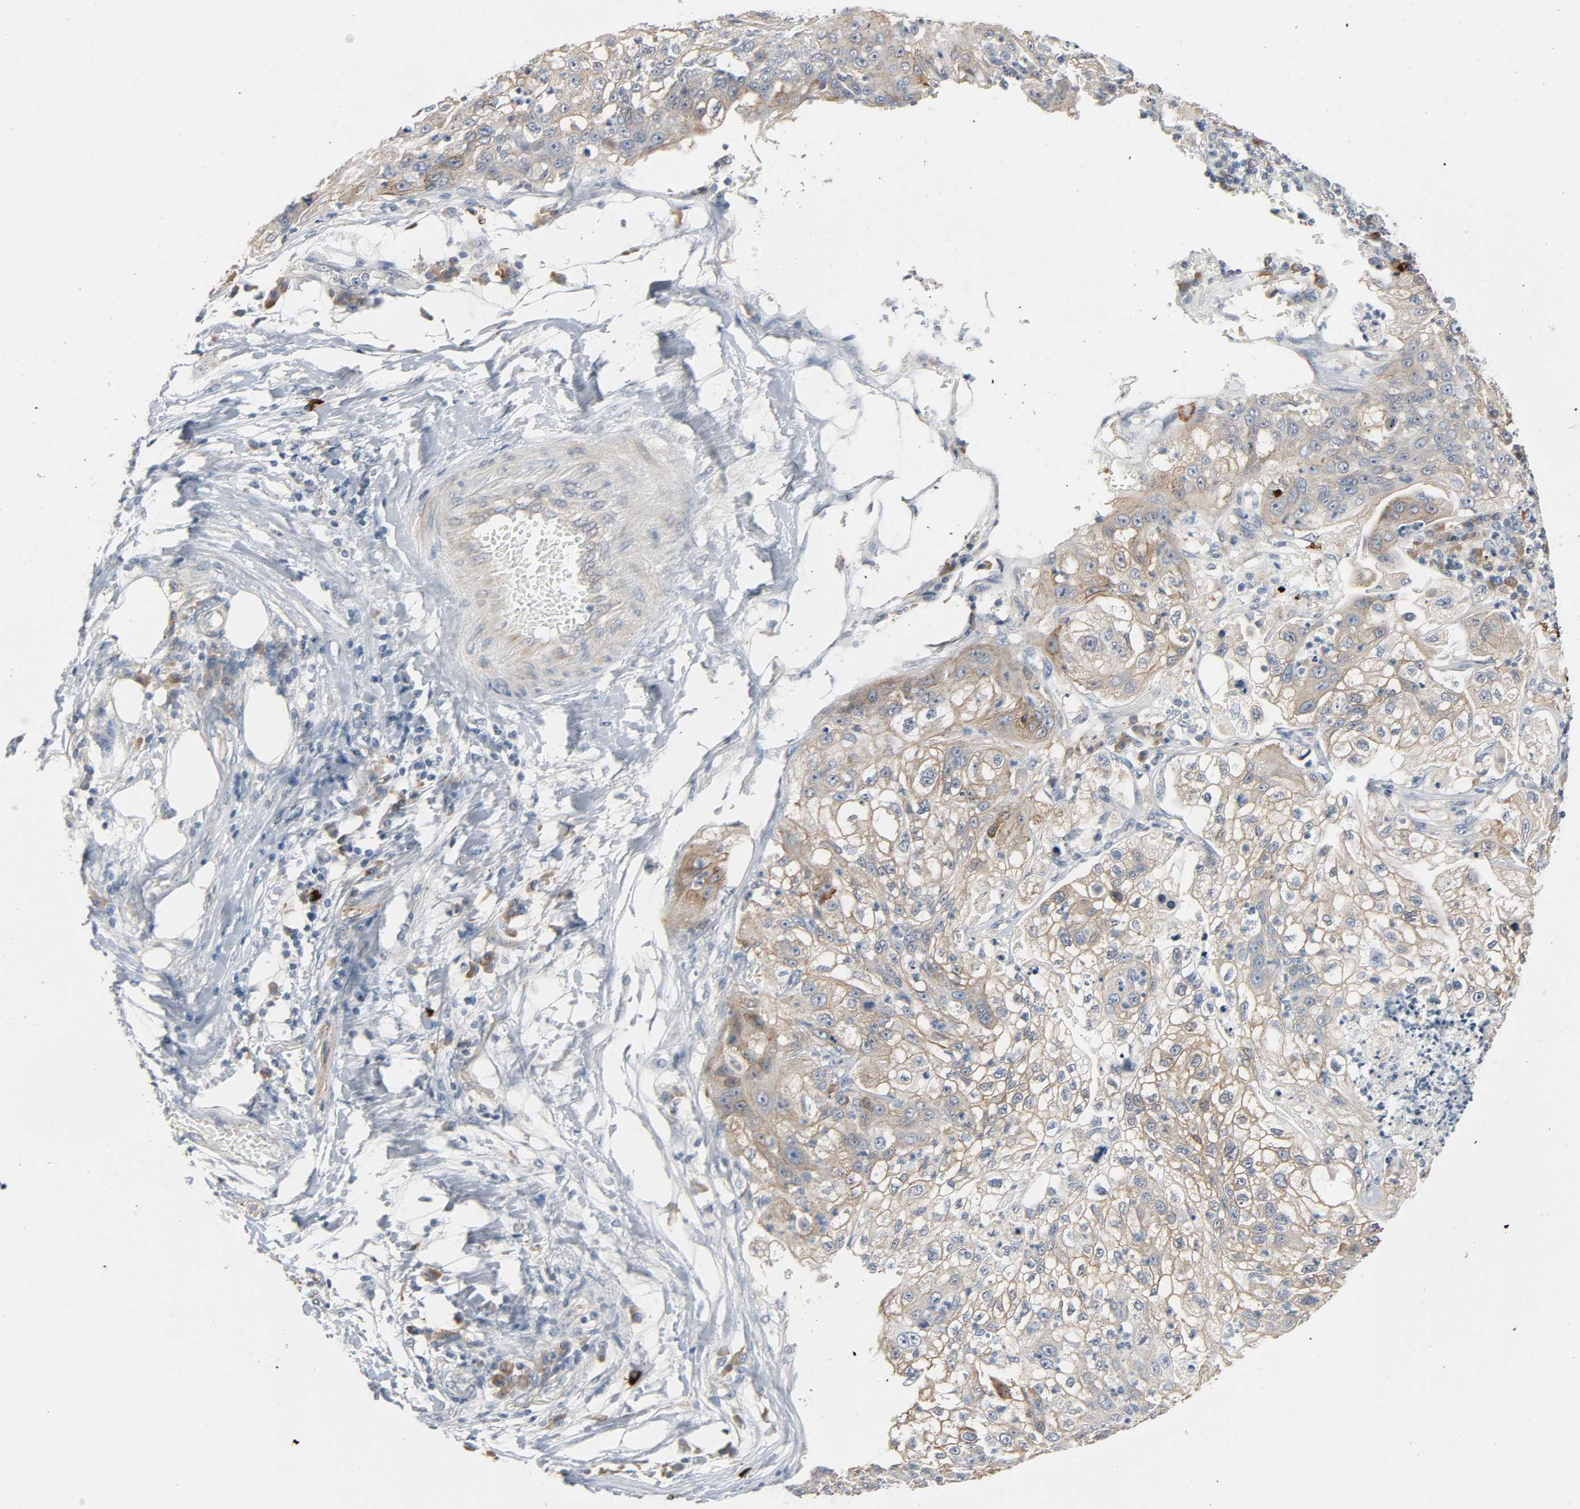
{"staining": {"intensity": "weak", "quantity": ">75%", "location": "cytoplasmic/membranous"}, "tissue": "lung cancer", "cell_type": "Tumor cells", "image_type": "cancer", "snomed": [{"axis": "morphology", "description": "Inflammation, NOS"}, {"axis": "morphology", "description": "Squamous cell carcinoma, NOS"}, {"axis": "topography", "description": "Lymph node"}, {"axis": "topography", "description": "Soft tissue"}, {"axis": "topography", "description": "Lung"}], "caption": "Immunohistochemical staining of lung cancer exhibits low levels of weak cytoplasmic/membranous protein expression in approximately >75% of tumor cells.", "gene": "LIMCH1", "patient": {"sex": "male", "age": 66}}